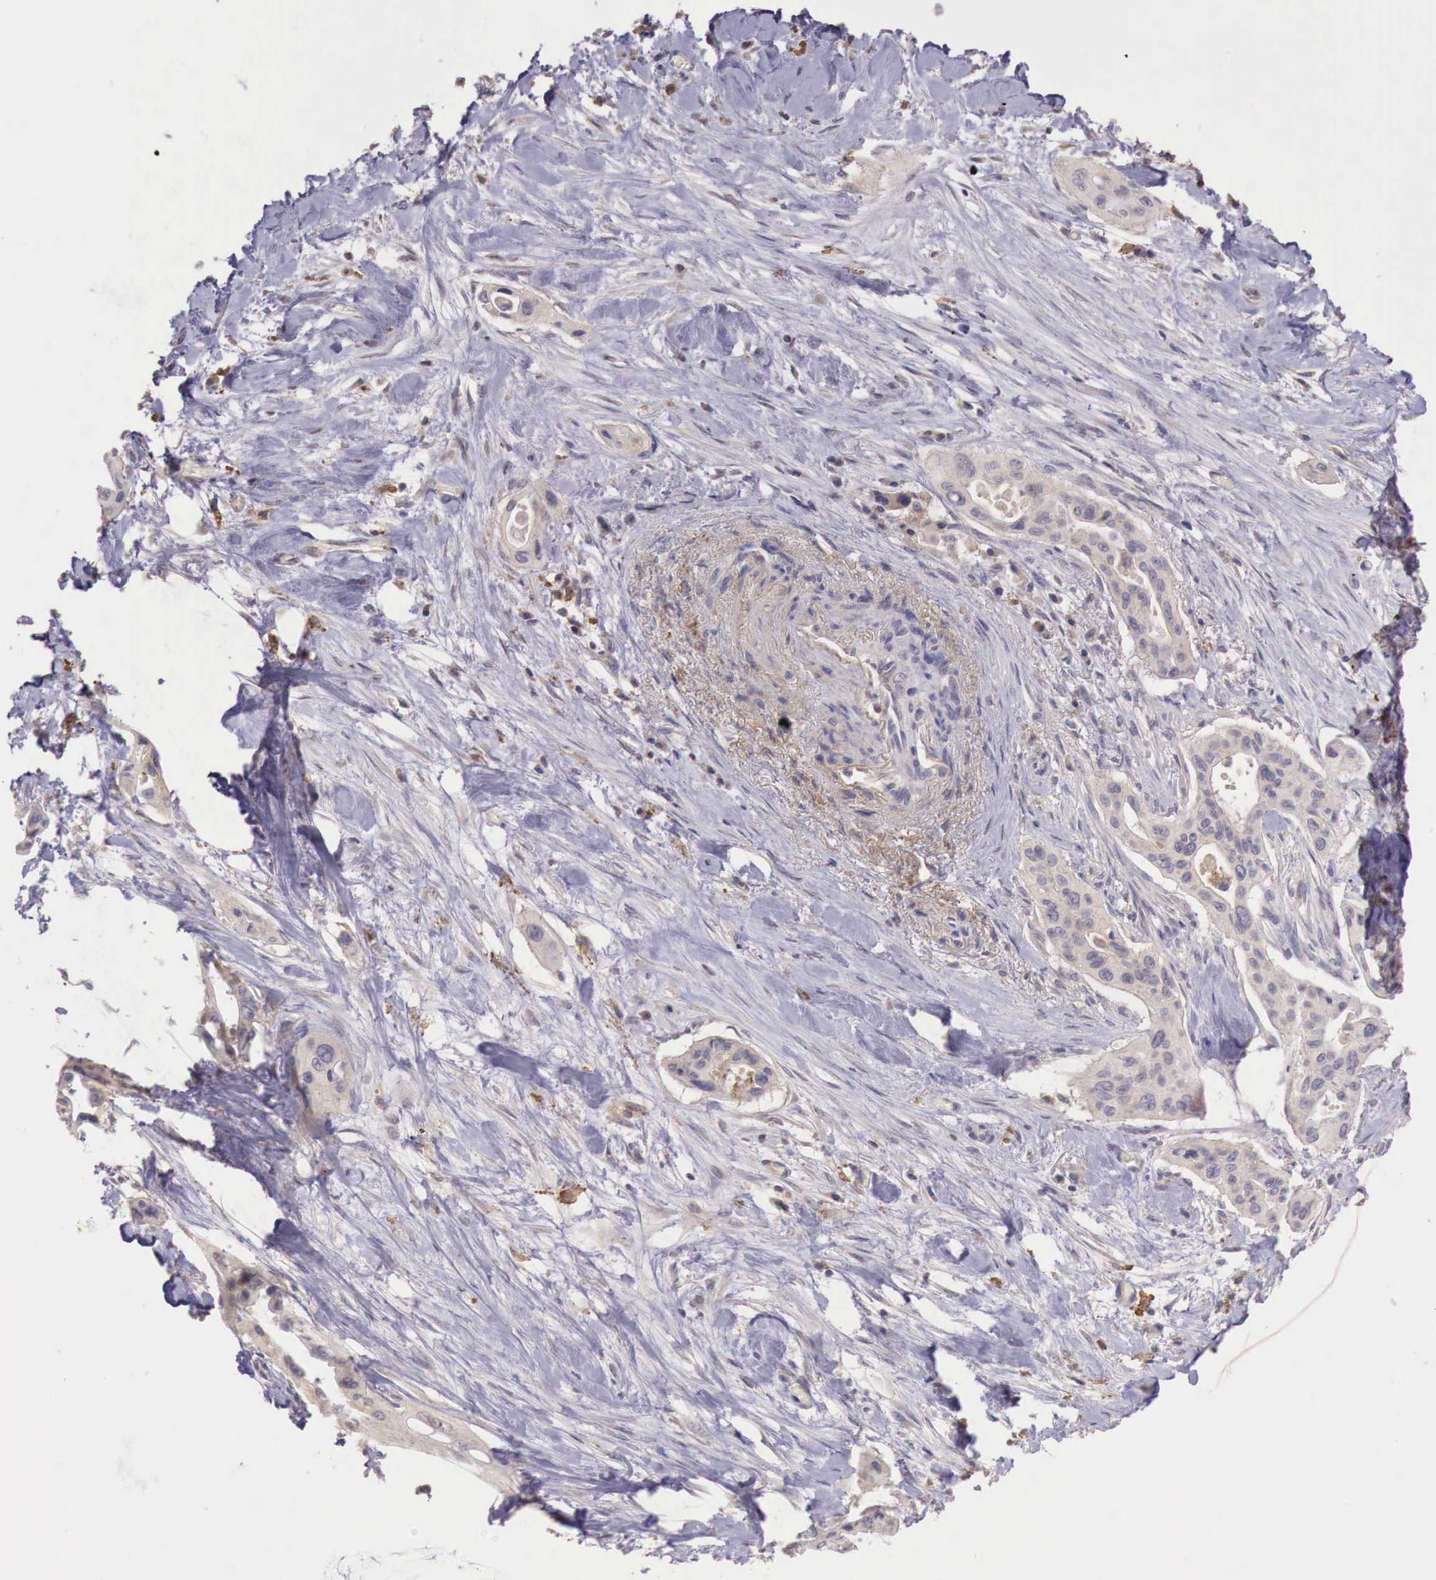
{"staining": {"intensity": "weak", "quantity": "25%-75%", "location": "cytoplasmic/membranous"}, "tissue": "pancreatic cancer", "cell_type": "Tumor cells", "image_type": "cancer", "snomed": [{"axis": "morphology", "description": "Adenocarcinoma, NOS"}, {"axis": "topography", "description": "Pancreas"}], "caption": "This micrograph exhibits immunohistochemistry (IHC) staining of pancreatic adenocarcinoma, with low weak cytoplasmic/membranous positivity in approximately 25%-75% of tumor cells.", "gene": "CHRDL1", "patient": {"sex": "male", "age": 77}}